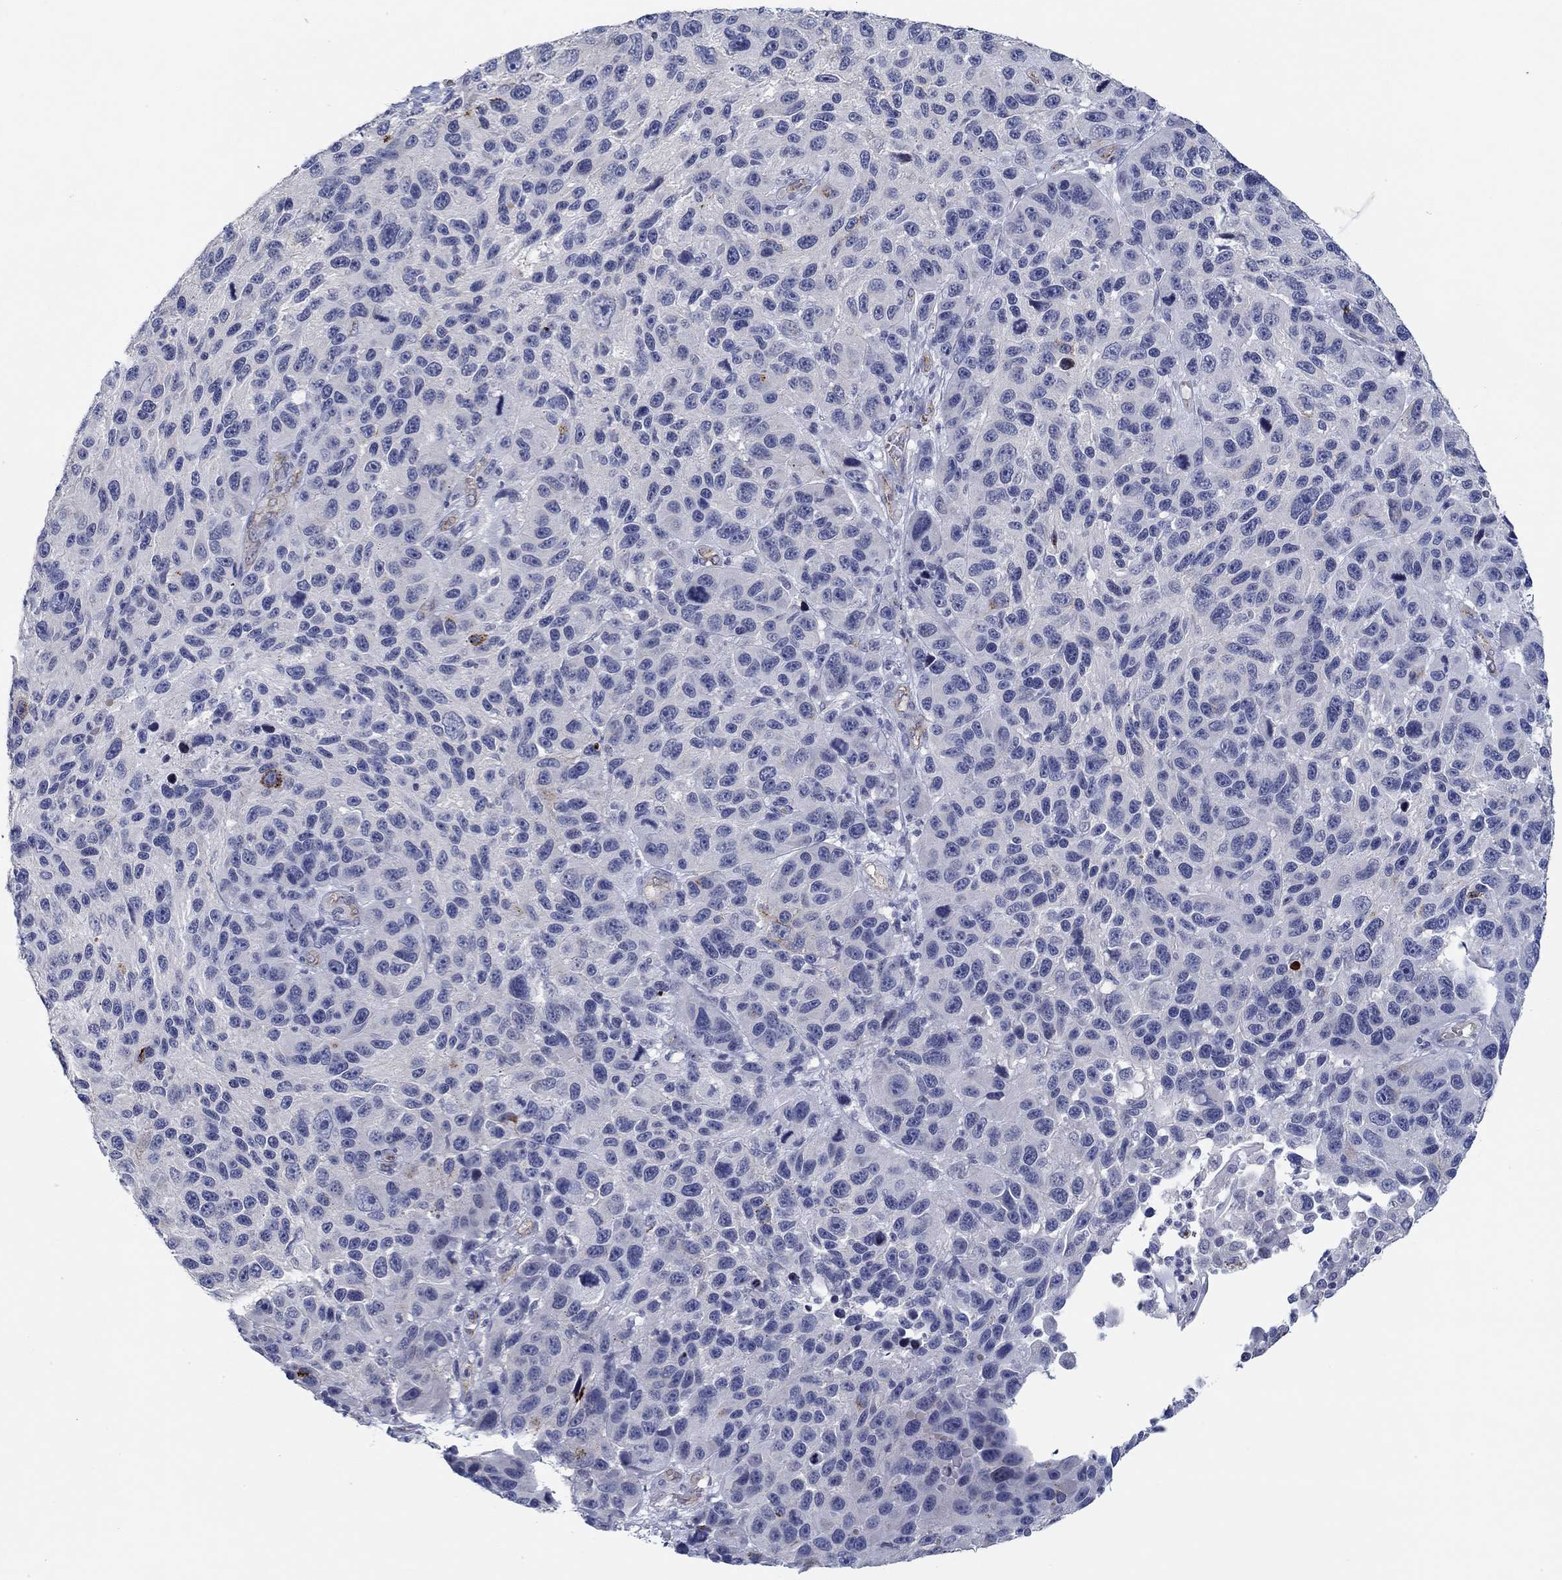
{"staining": {"intensity": "negative", "quantity": "none", "location": "none"}, "tissue": "melanoma", "cell_type": "Tumor cells", "image_type": "cancer", "snomed": [{"axis": "morphology", "description": "Malignant melanoma, NOS"}, {"axis": "topography", "description": "Skin"}], "caption": "A high-resolution image shows immunohistochemistry staining of malignant melanoma, which reveals no significant staining in tumor cells.", "gene": "GJA5", "patient": {"sex": "male", "age": 53}}